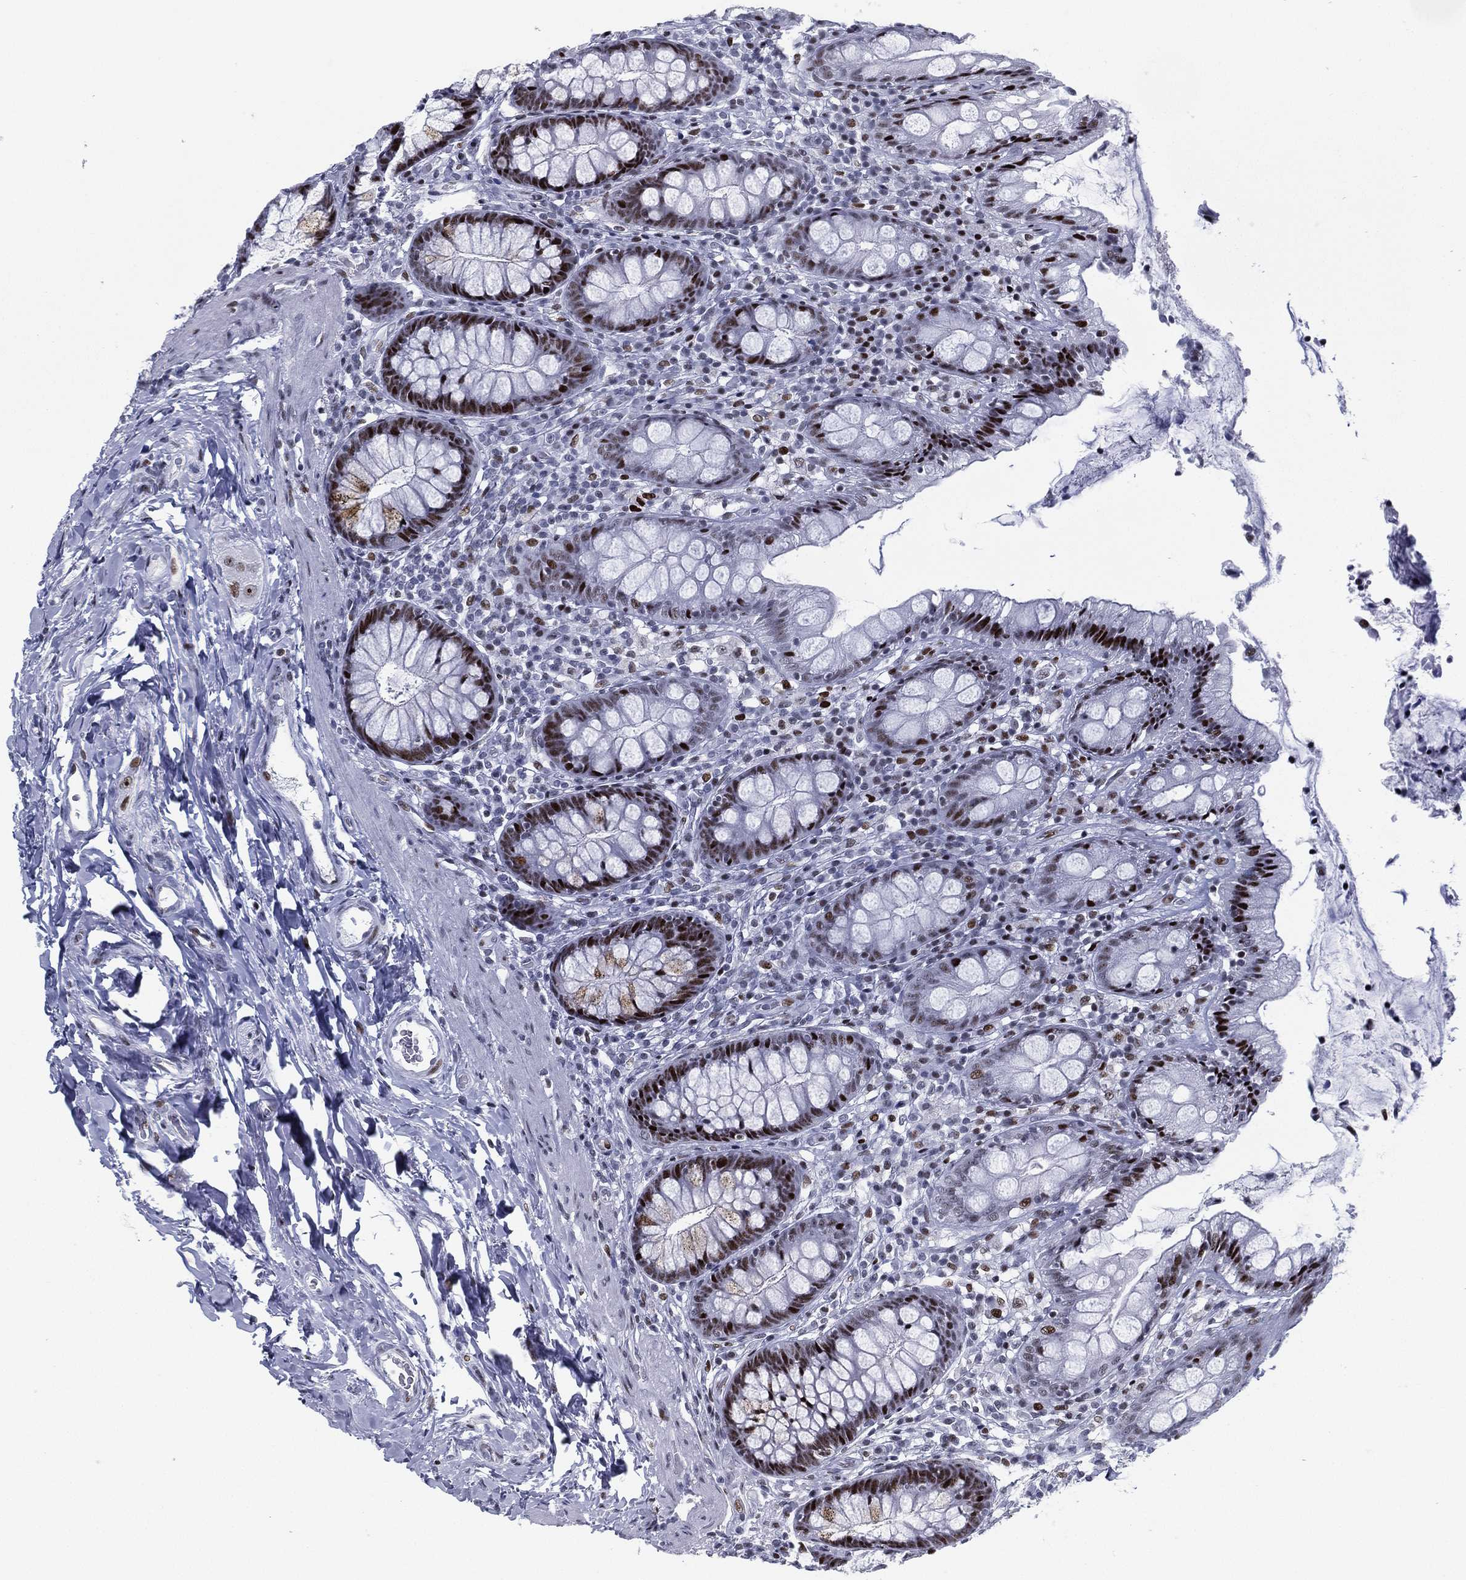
{"staining": {"intensity": "negative", "quantity": "none", "location": "none"}, "tissue": "colon", "cell_type": "Endothelial cells", "image_type": "normal", "snomed": [{"axis": "morphology", "description": "Normal tissue, NOS"}, {"axis": "topography", "description": "Colon"}], "caption": "Immunohistochemistry photomicrograph of normal colon stained for a protein (brown), which shows no expression in endothelial cells.", "gene": "CYB561D2", "patient": {"sex": "female", "age": 86}}